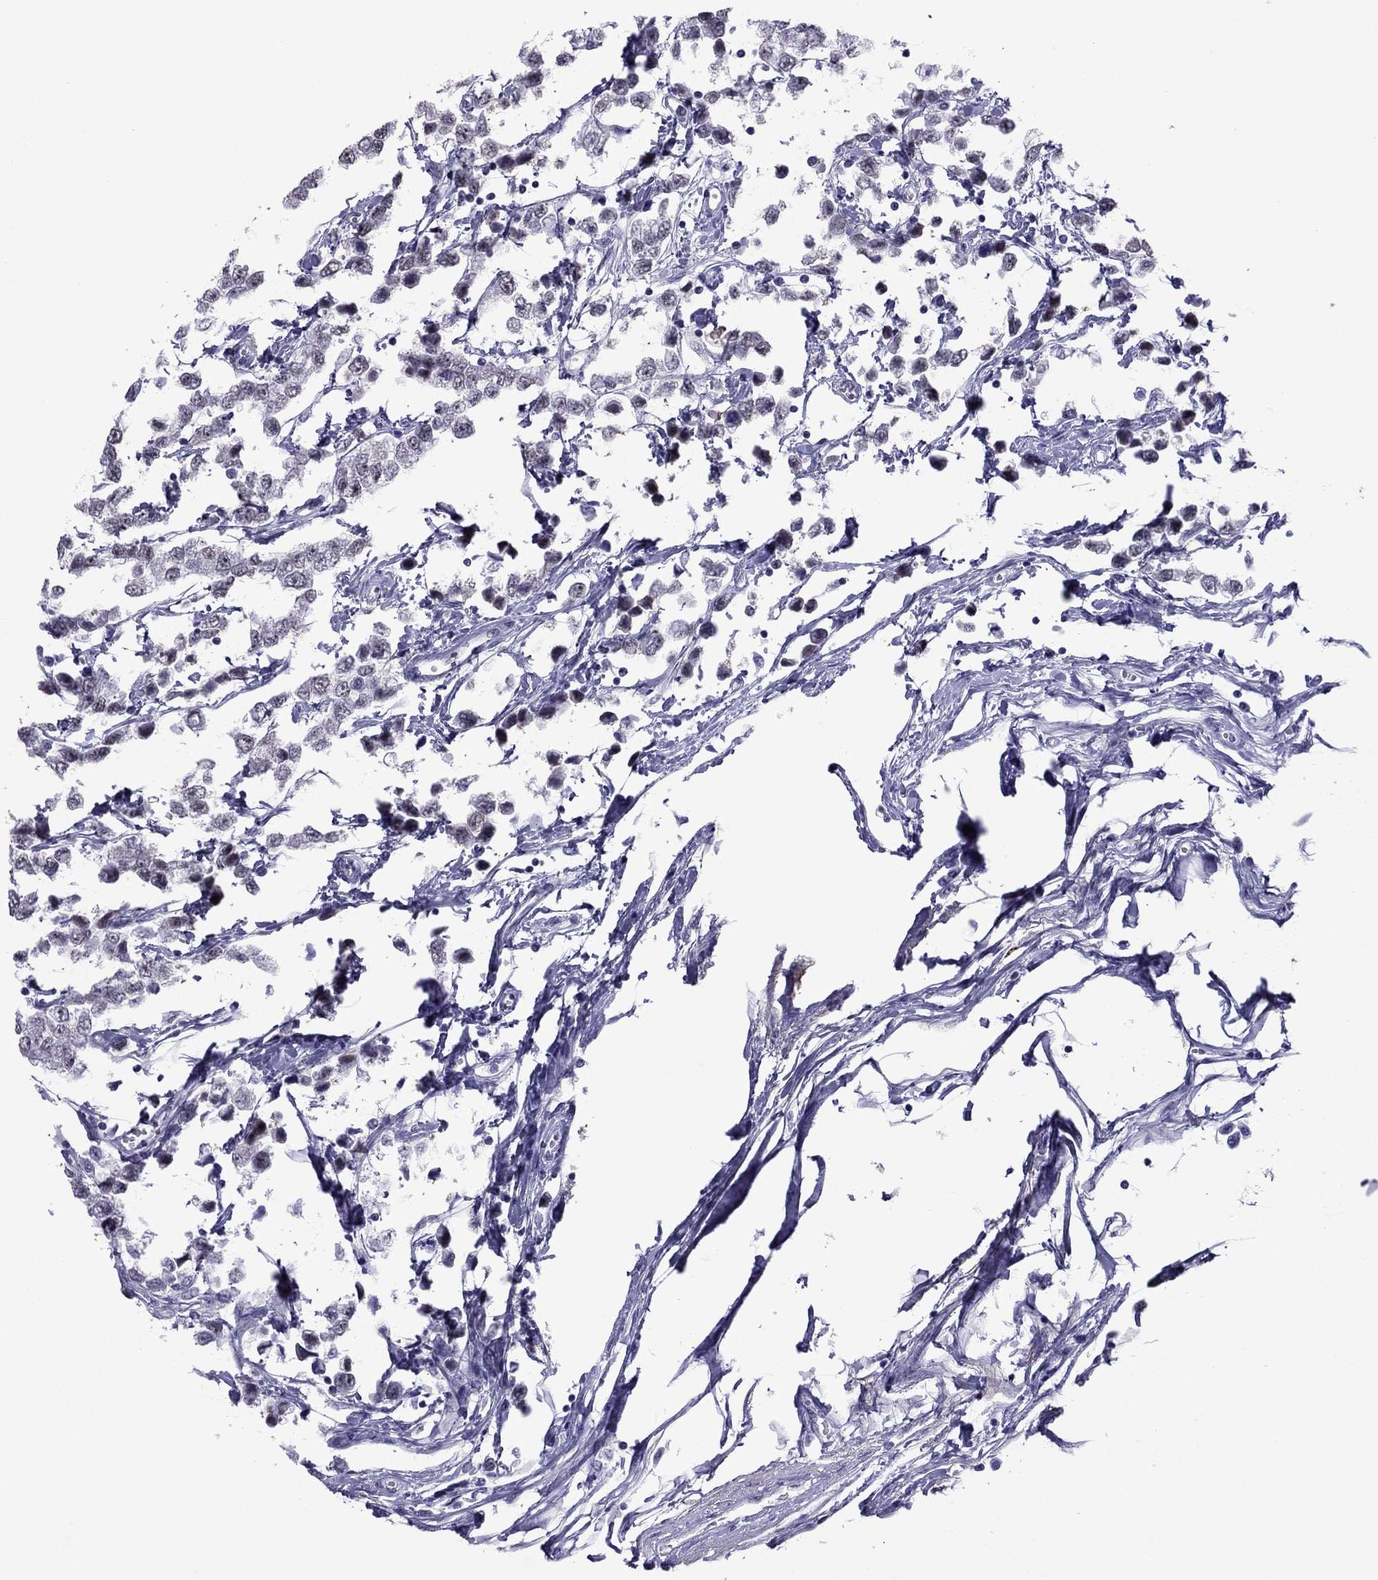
{"staining": {"intensity": "negative", "quantity": "none", "location": "none"}, "tissue": "testis cancer", "cell_type": "Tumor cells", "image_type": "cancer", "snomed": [{"axis": "morphology", "description": "Seminoma, NOS"}, {"axis": "topography", "description": "Testis"}], "caption": "Immunohistochemical staining of seminoma (testis) exhibits no significant staining in tumor cells.", "gene": "ZNF646", "patient": {"sex": "male", "age": 34}}